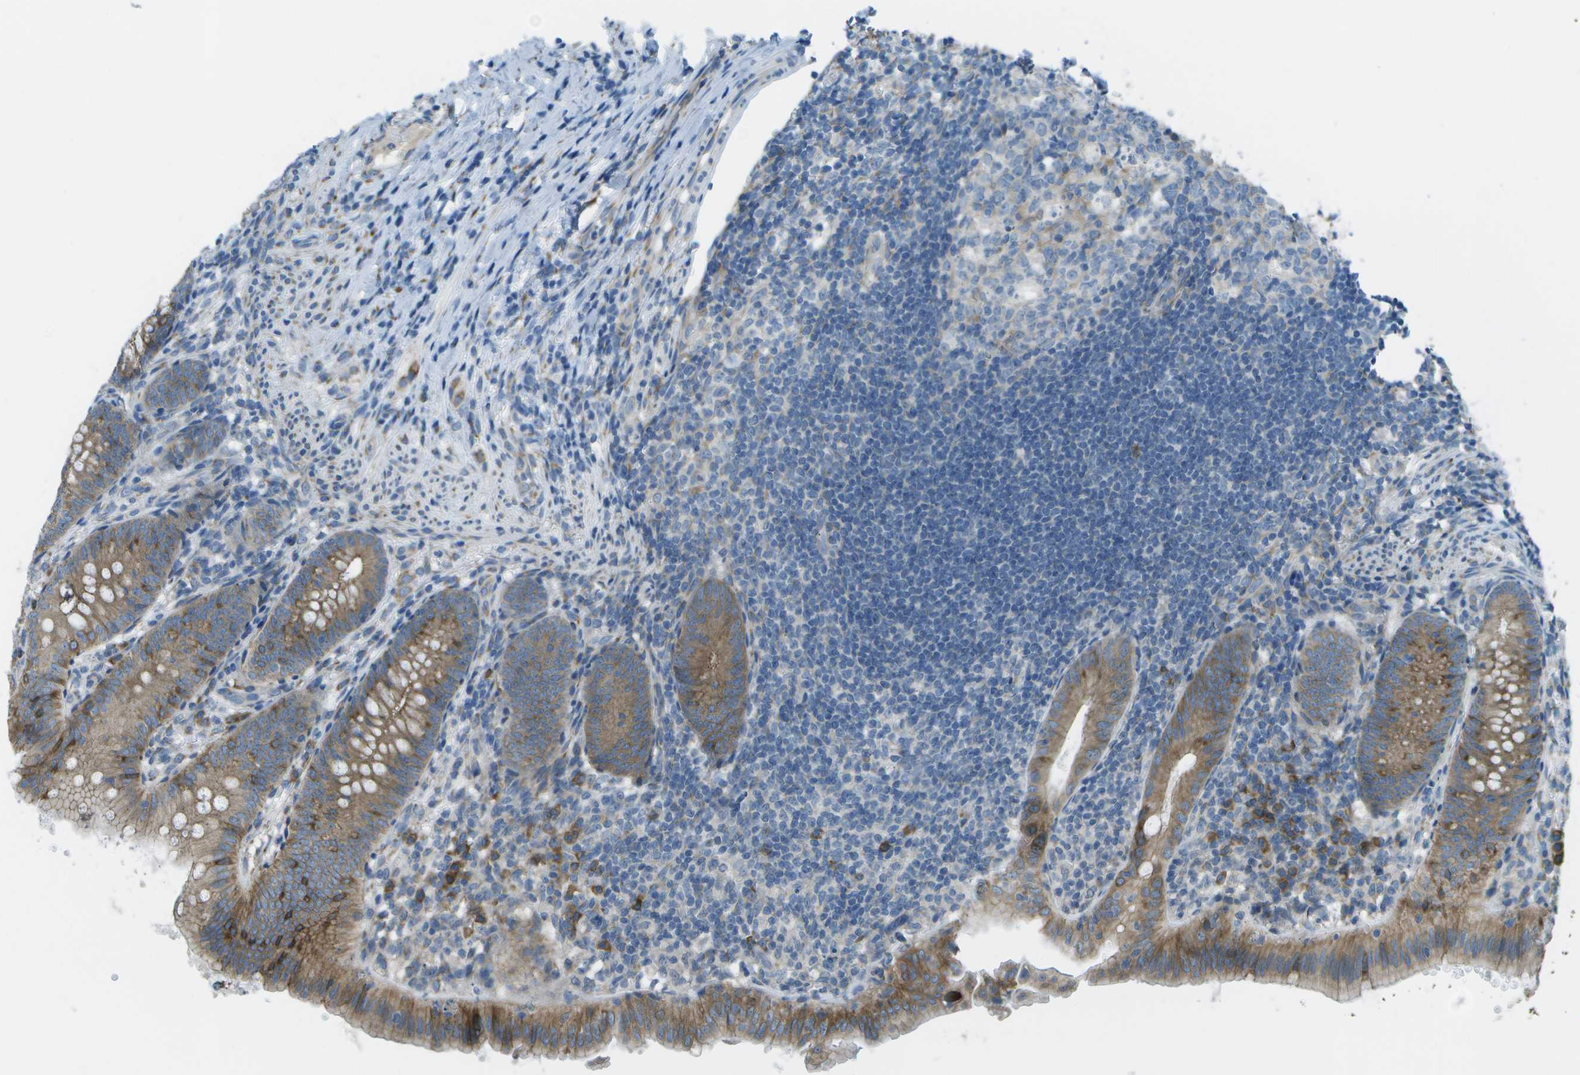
{"staining": {"intensity": "moderate", "quantity": ">75%", "location": "cytoplasmic/membranous"}, "tissue": "appendix", "cell_type": "Glandular cells", "image_type": "normal", "snomed": [{"axis": "morphology", "description": "Normal tissue, NOS"}, {"axis": "topography", "description": "Appendix"}], "caption": "This micrograph reveals immunohistochemistry (IHC) staining of normal appendix, with medium moderate cytoplasmic/membranous expression in approximately >75% of glandular cells.", "gene": "KCTD3", "patient": {"sex": "male", "age": 1}}